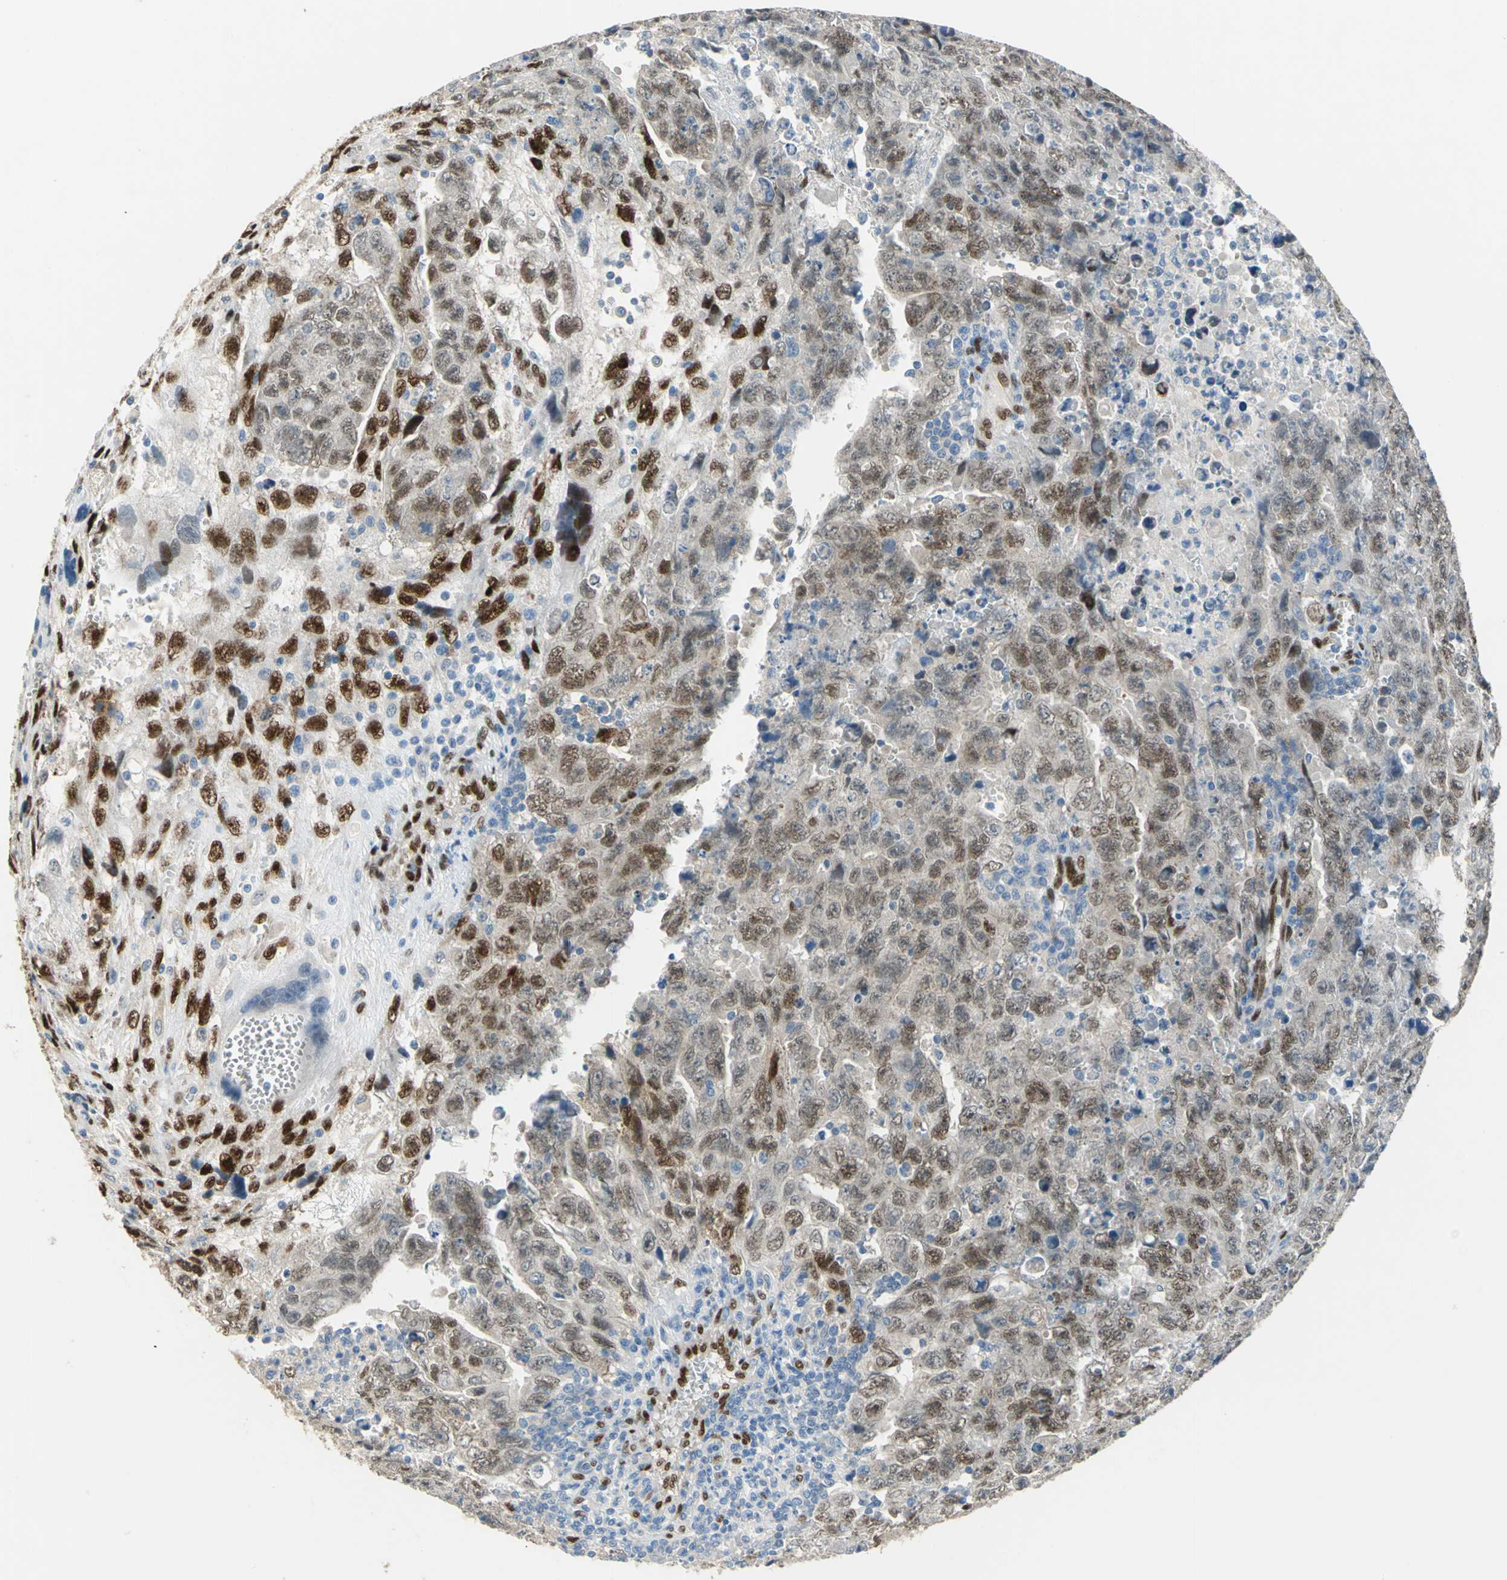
{"staining": {"intensity": "moderate", "quantity": ">75%", "location": "cytoplasmic/membranous,nuclear"}, "tissue": "testis cancer", "cell_type": "Tumor cells", "image_type": "cancer", "snomed": [{"axis": "morphology", "description": "Carcinoma, Embryonal, NOS"}, {"axis": "topography", "description": "Testis"}], "caption": "Immunohistochemistry histopathology image of human embryonal carcinoma (testis) stained for a protein (brown), which reveals medium levels of moderate cytoplasmic/membranous and nuclear staining in approximately >75% of tumor cells.", "gene": "RBFOX2", "patient": {"sex": "male", "age": 28}}